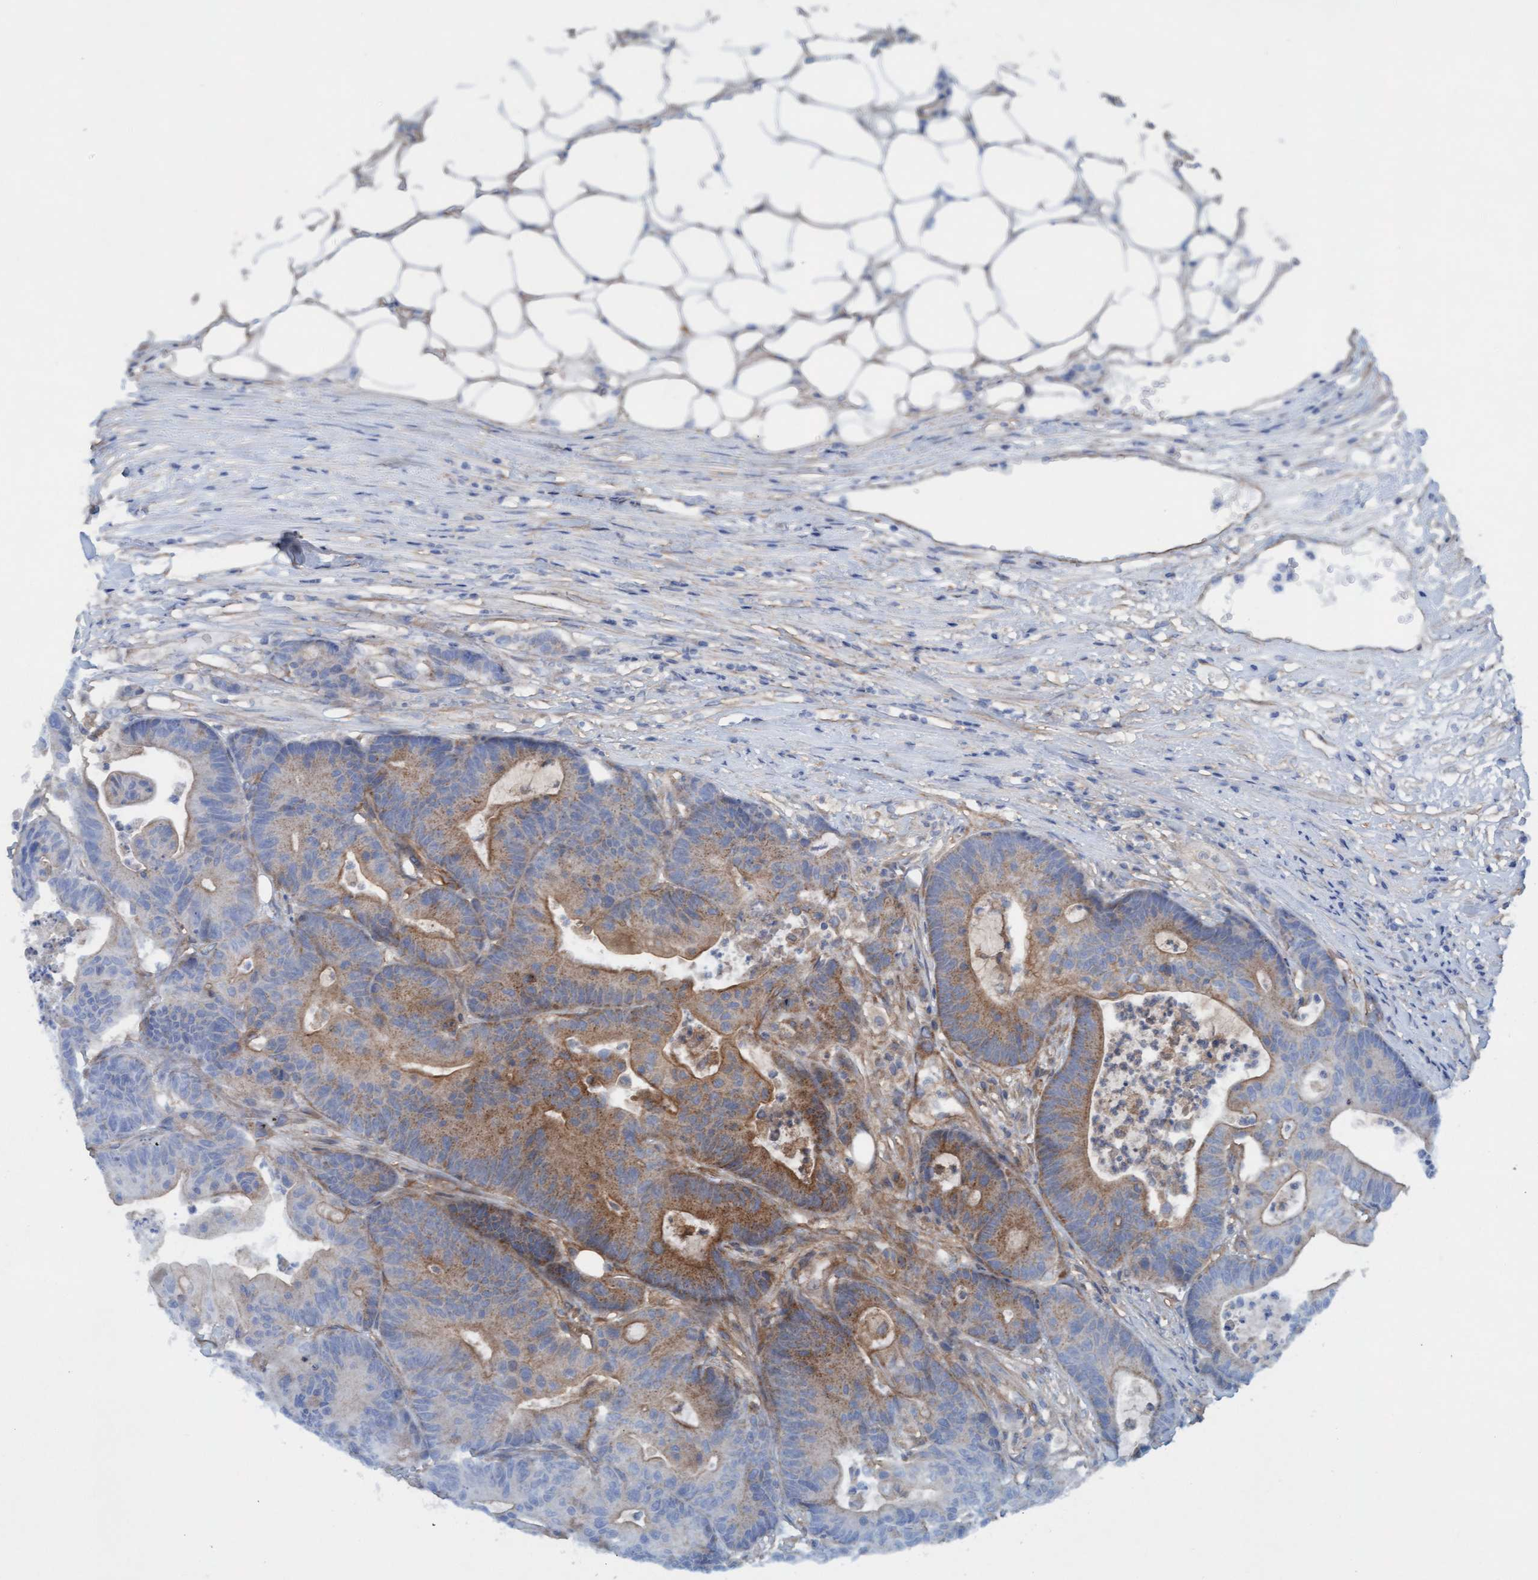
{"staining": {"intensity": "moderate", "quantity": ">75%", "location": "cytoplasmic/membranous"}, "tissue": "colorectal cancer", "cell_type": "Tumor cells", "image_type": "cancer", "snomed": [{"axis": "morphology", "description": "Adenocarcinoma, NOS"}, {"axis": "topography", "description": "Colon"}], "caption": "Colorectal cancer (adenocarcinoma) was stained to show a protein in brown. There is medium levels of moderate cytoplasmic/membranous staining in approximately >75% of tumor cells.", "gene": "ERAL1", "patient": {"sex": "female", "age": 84}}